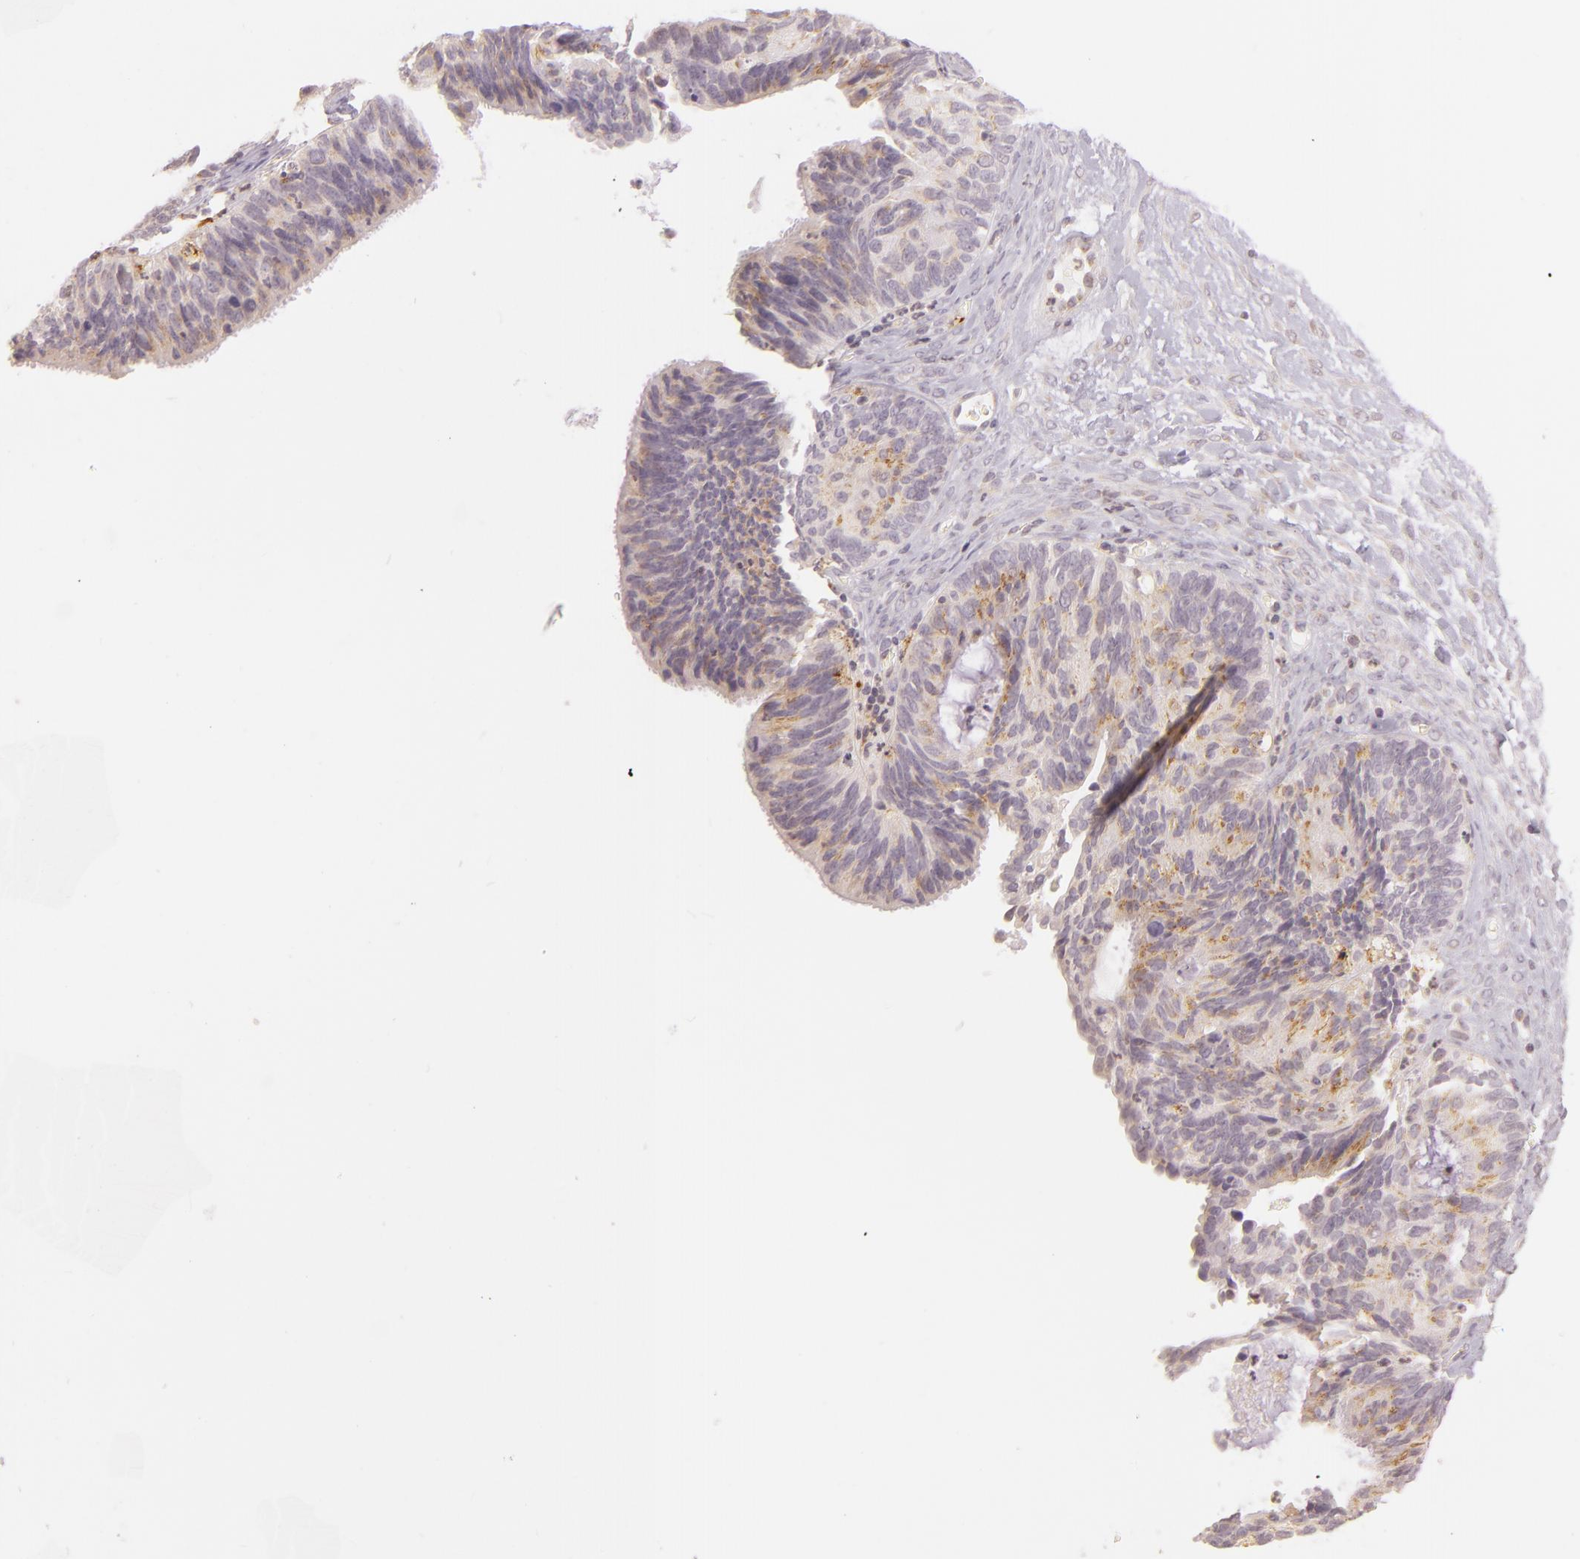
{"staining": {"intensity": "moderate", "quantity": ">75%", "location": "cytoplasmic/membranous"}, "tissue": "ovarian cancer", "cell_type": "Tumor cells", "image_type": "cancer", "snomed": [{"axis": "morphology", "description": "Carcinoma, endometroid"}, {"axis": "topography", "description": "Ovary"}], "caption": "This micrograph displays immunohistochemistry (IHC) staining of human ovarian cancer, with medium moderate cytoplasmic/membranous positivity in about >75% of tumor cells.", "gene": "LGMN", "patient": {"sex": "female", "age": 52}}